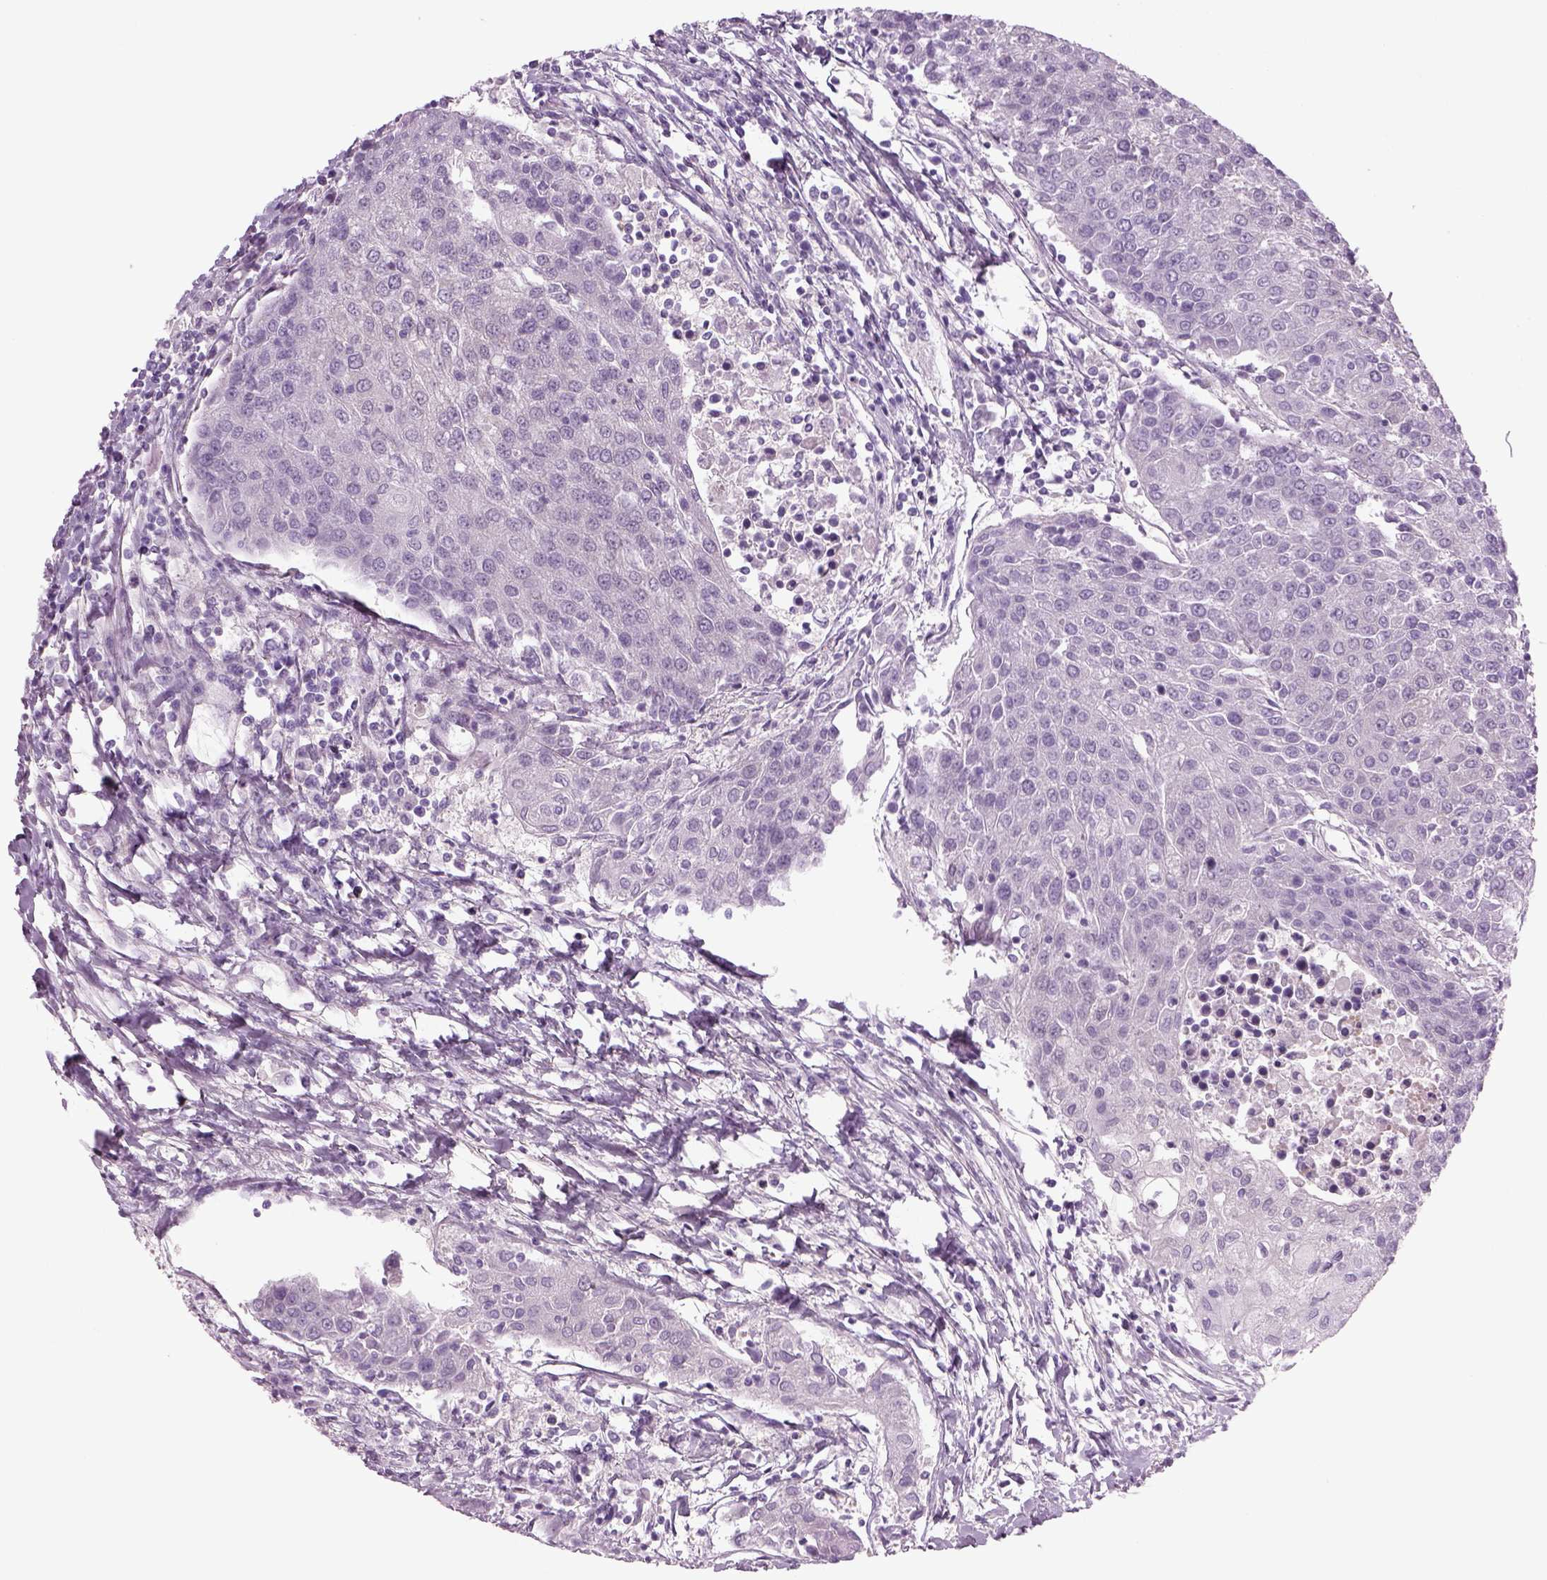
{"staining": {"intensity": "negative", "quantity": "none", "location": "none"}, "tissue": "urothelial cancer", "cell_type": "Tumor cells", "image_type": "cancer", "snomed": [{"axis": "morphology", "description": "Urothelial carcinoma, High grade"}, {"axis": "topography", "description": "Urinary bladder"}], "caption": "A photomicrograph of human urothelial cancer is negative for staining in tumor cells.", "gene": "MDH1B", "patient": {"sex": "female", "age": 85}}